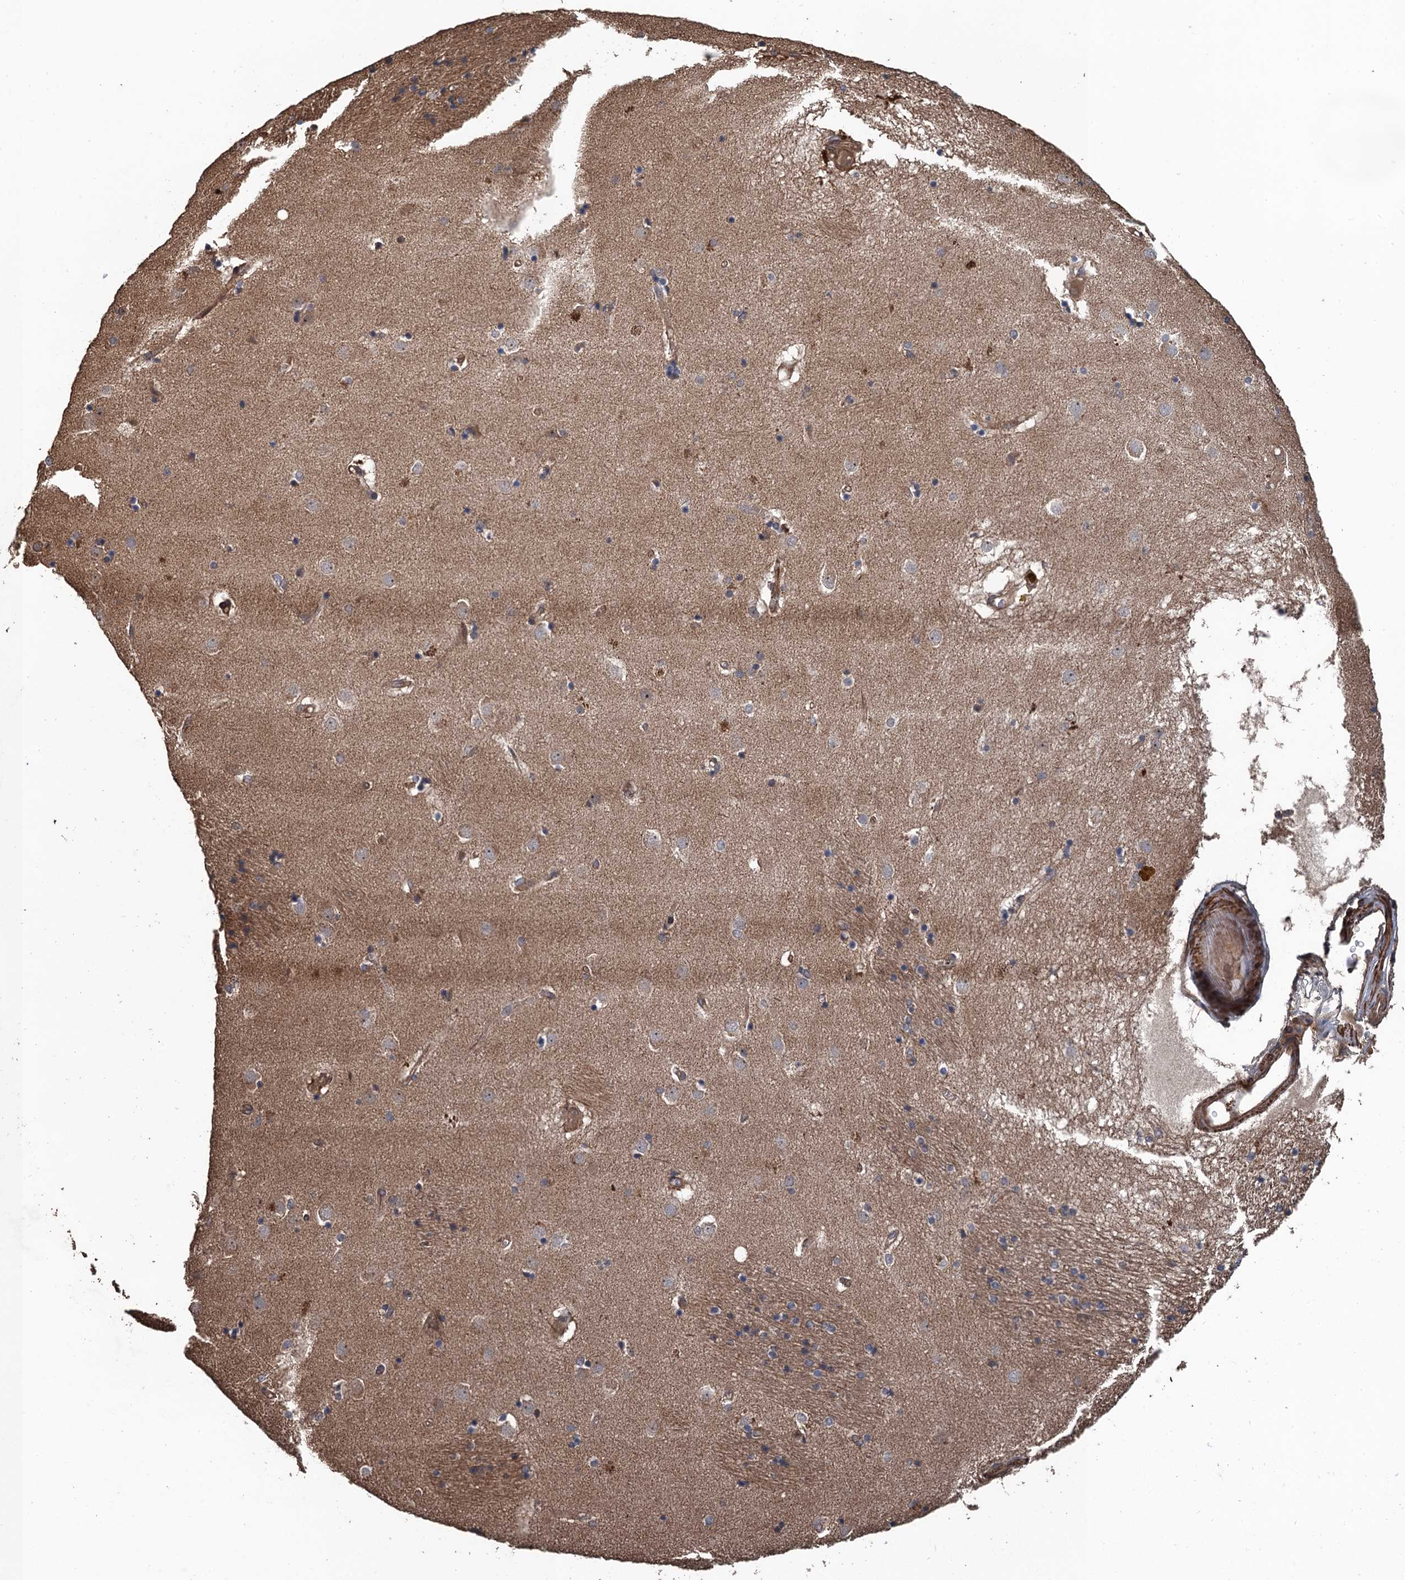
{"staining": {"intensity": "weak", "quantity": "<25%", "location": "cytoplasmic/membranous"}, "tissue": "caudate", "cell_type": "Glial cells", "image_type": "normal", "snomed": [{"axis": "morphology", "description": "Normal tissue, NOS"}, {"axis": "topography", "description": "Lateral ventricle wall"}], "caption": "DAB immunohistochemical staining of unremarkable human caudate exhibits no significant staining in glial cells.", "gene": "PPP4R1", "patient": {"sex": "male", "age": 70}}